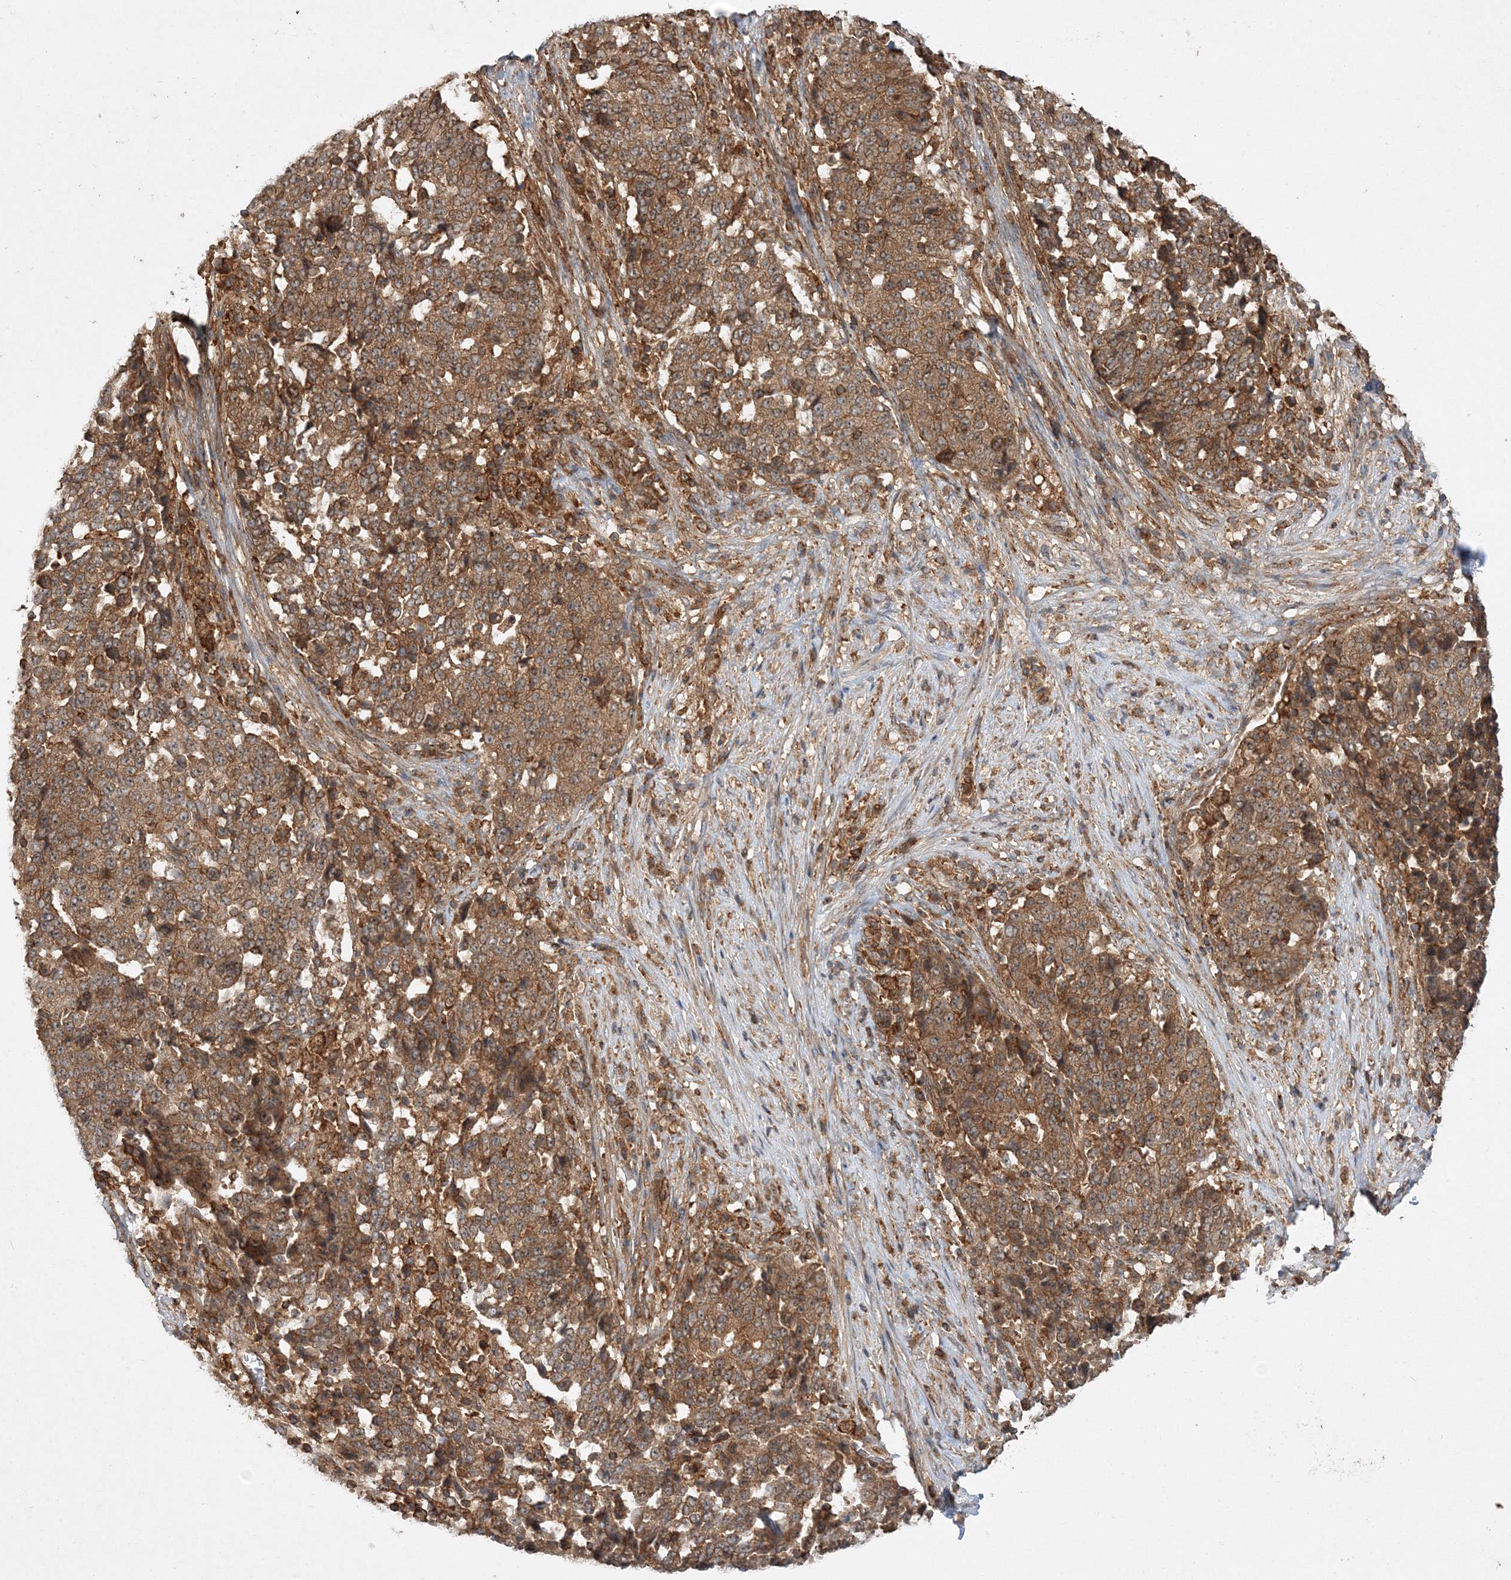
{"staining": {"intensity": "moderate", "quantity": ">75%", "location": "cytoplasmic/membranous"}, "tissue": "stomach cancer", "cell_type": "Tumor cells", "image_type": "cancer", "snomed": [{"axis": "morphology", "description": "Adenocarcinoma, NOS"}, {"axis": "topography", "description": "Stomach"}], "caption": "A medium amount of moderate cytoplasmic/membranous expression is present in about >75% of tumor cells in stomach cancer (adenocarcinoma) tissue. (brown staining indicates protein expression, while blue staining denotes nuclei).", "gene": "WDR37", "patient": {"sex": "male", "age": 59}}